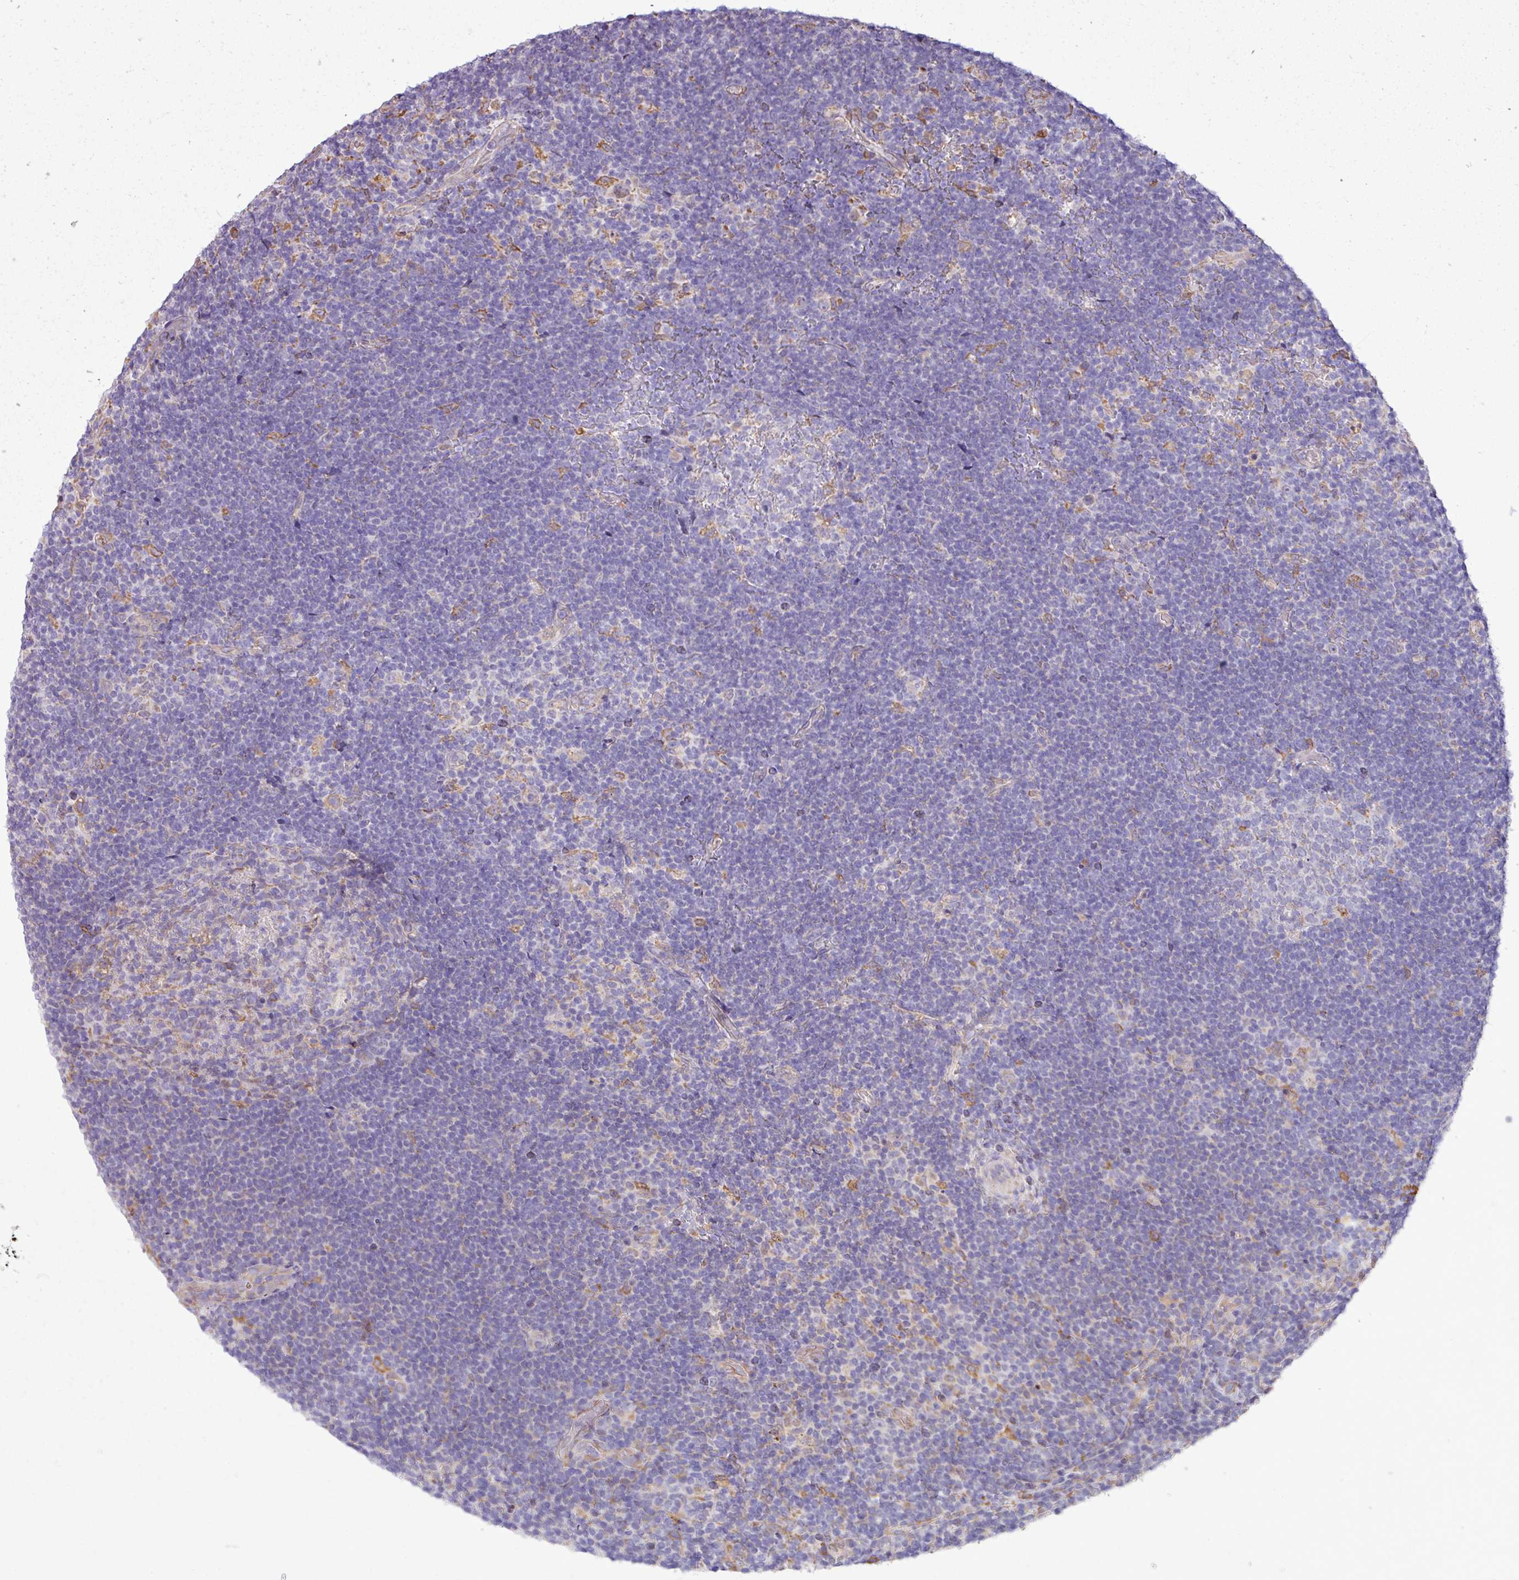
{"staining": {"intensity": "weak", "quantity": "<25%", "location": "cytoplasmic/membranous"}, "tissue": "lymphoma", "cell_type": "Tumor cells", "image_type": "cancer", "snomed": [{"axis": "morphology", "description": "Hodgkin's disease, NOS"}, {"axis": "topography", "description": "Lymph node"}], "caption": "Tumor cells are negative for protein expression in human Hodgkin's disease.", "gene": "ZSCAN5A", "patient": {"sex": "female", "age": 57}}